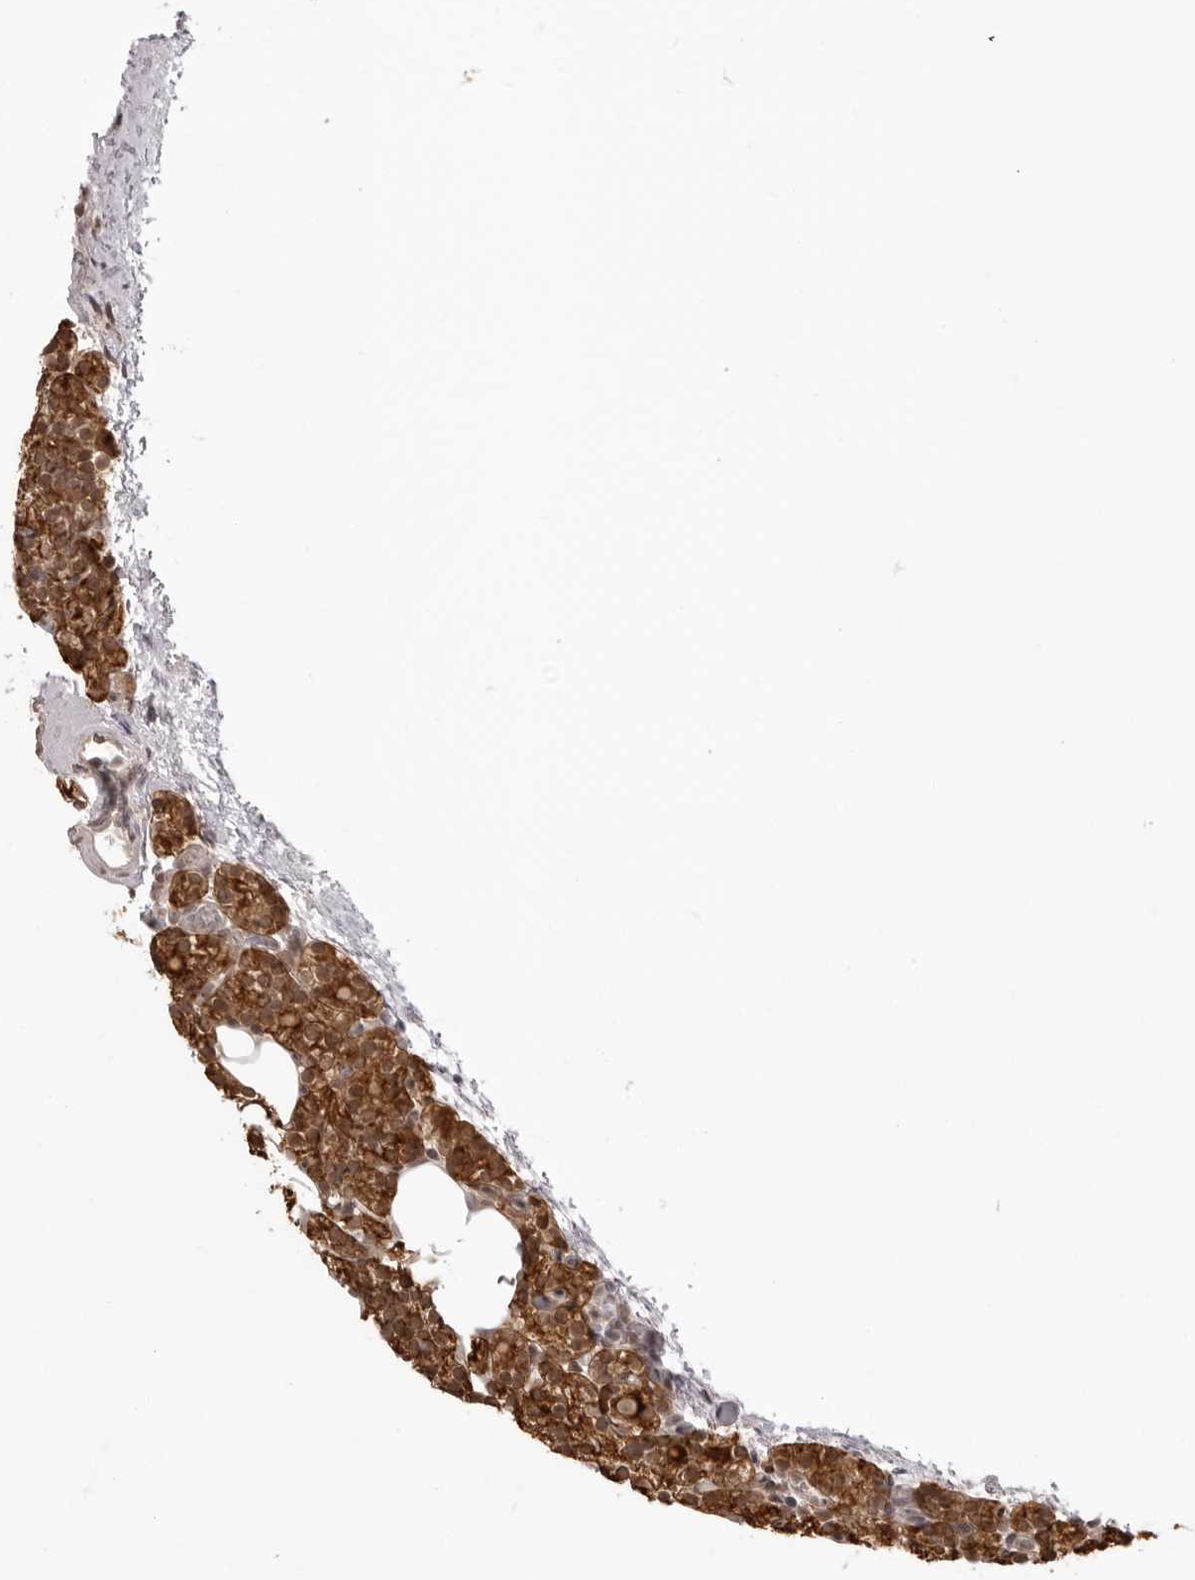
{"staining": {"intensity": "moderate", "quantity": ">75%", "location": "cytoplasmic/membranous"}, "tissue": "parathyroid gland", "cell_type": "Glandular cells", "image_type": "normal", "snomed": [{"axis": "morphology", "description": "Normal tissue, NOS"}, {"axis": "topography", "description": "Parathyroid gland"}], "caption": "Protein expression analysis of unremarkable human parathyroid gland reveals moderate cytoplasmic/membranous staining in approximately >75% of glandular cells. (Stains: DAB in brown, nuclei in blue, Microscopy: brightfield microscopy at high magnification).", "gene": "ZC3H11A", "patient": {"sex": "female", "age": 56}}